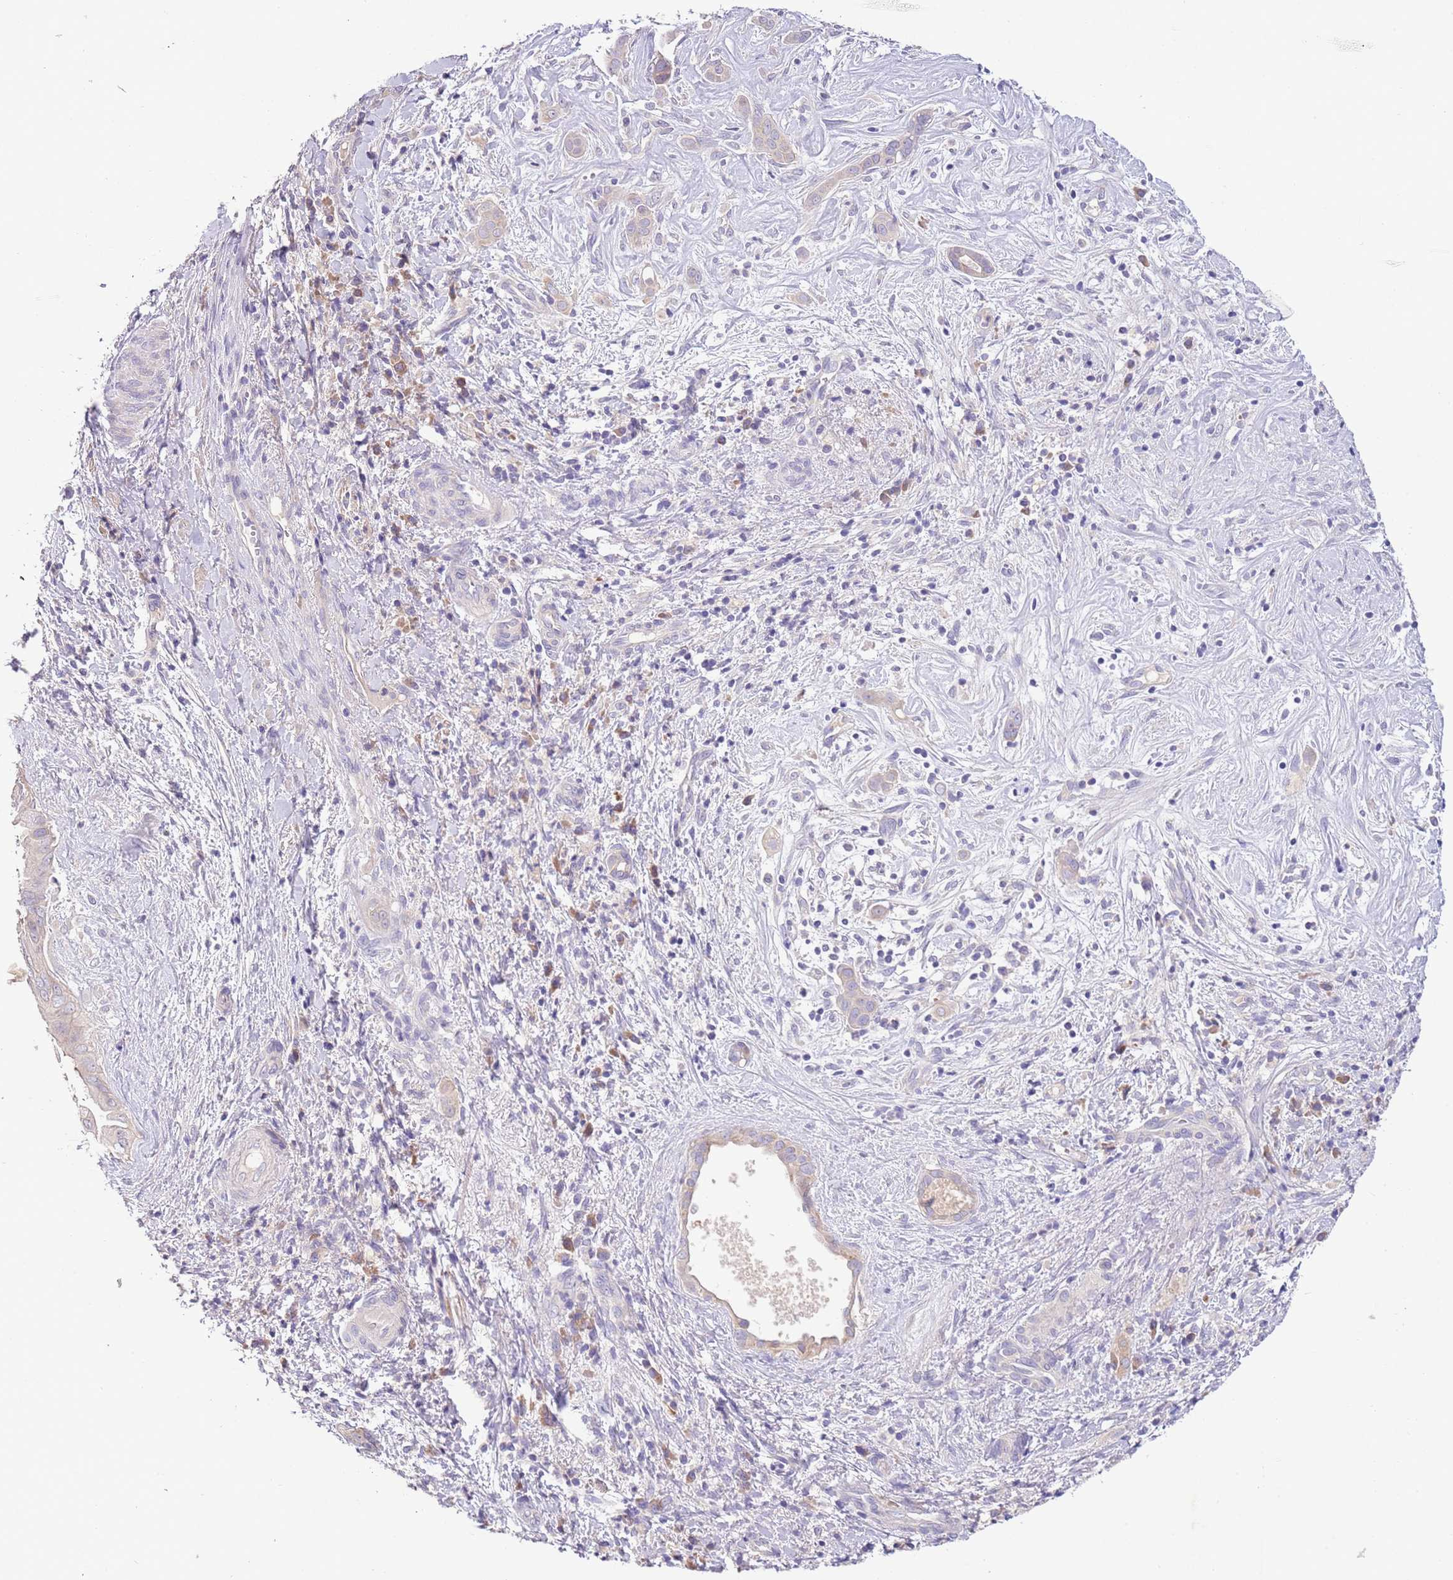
{"staining": {"intensity": "weak", "quantity": "25%-75%", "location": "cytoplasmic/membranous"}, "tissue": "liver cancer", "cell_type": "Tumor cells", "image_type": "cancer", "snomed": [{"axis": "morphology", "description": "Cholangiocarcinoma"}, {"axis": "topography", "description": "Liver"}], "caption": "Immunohistochemistry (IHC) micrograph of human liver cholangiocarcinoma stained for a protein (brown), which displays low levels of weak cytoplasmic/membranous expression in approximately 25%-75% of tumor cells.", "gene": "ZNF658", "patient": {"sex": "male", "age": 67}}